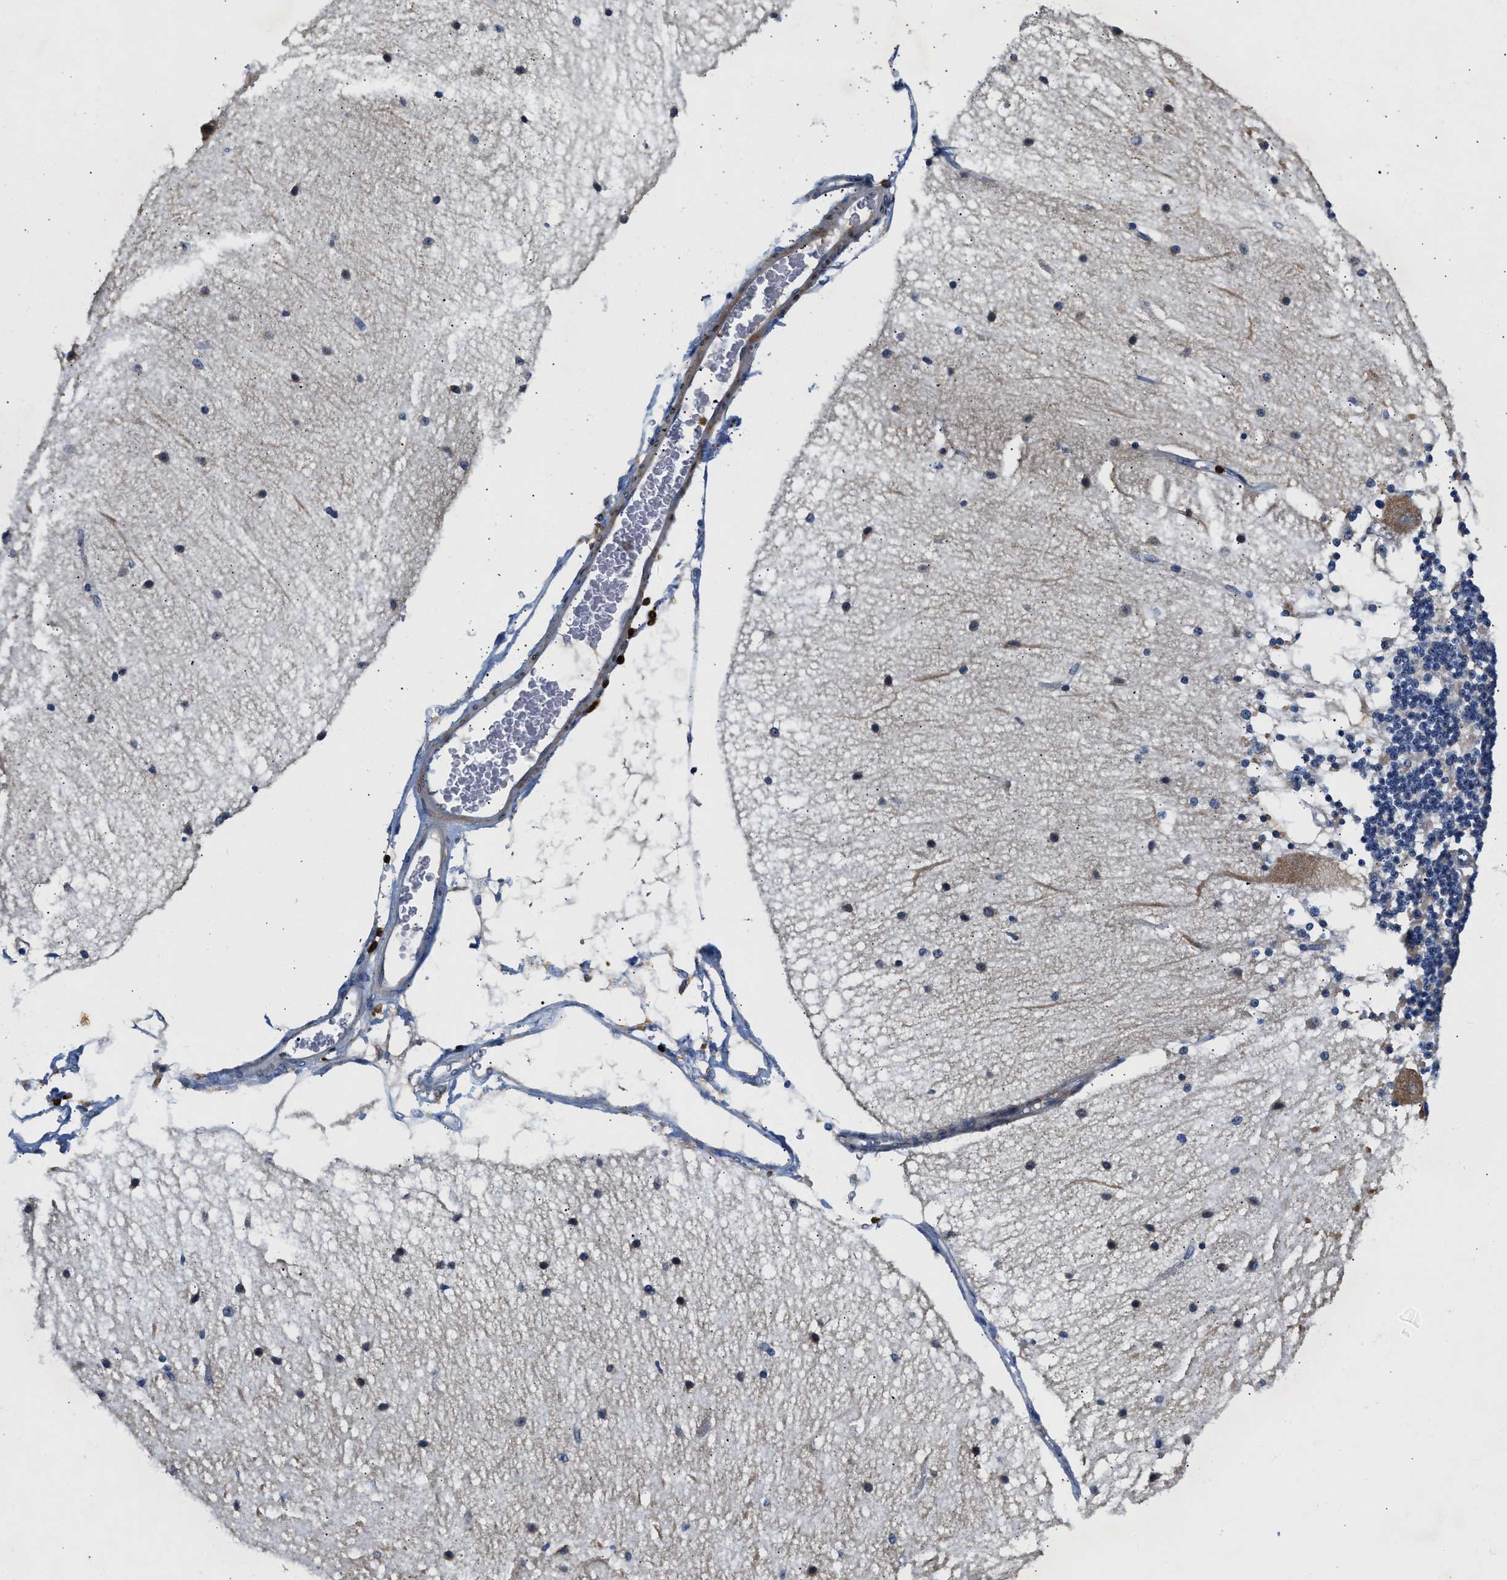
{"staining": {"intensity": "negative", "quantity": "none", "location": "none"}, "tissue": "cerebellum", "cell_type": "Cells in granular layer", "image_type": "normal", "snomed": [{"axis": "morphology", "description": "Normal tissue, NOS"}, {"axis": "topography", "description": "Cerebellum"}], "caption": "This histopathology image is of normal cerebellum stained with immunohistochemistry to label a protein in brown with the nuclei are counter-stained blue. There is no expression in cells in granular layer.", "gene": "SLIT2", "patient": {"sex": "female", "age": 54}}